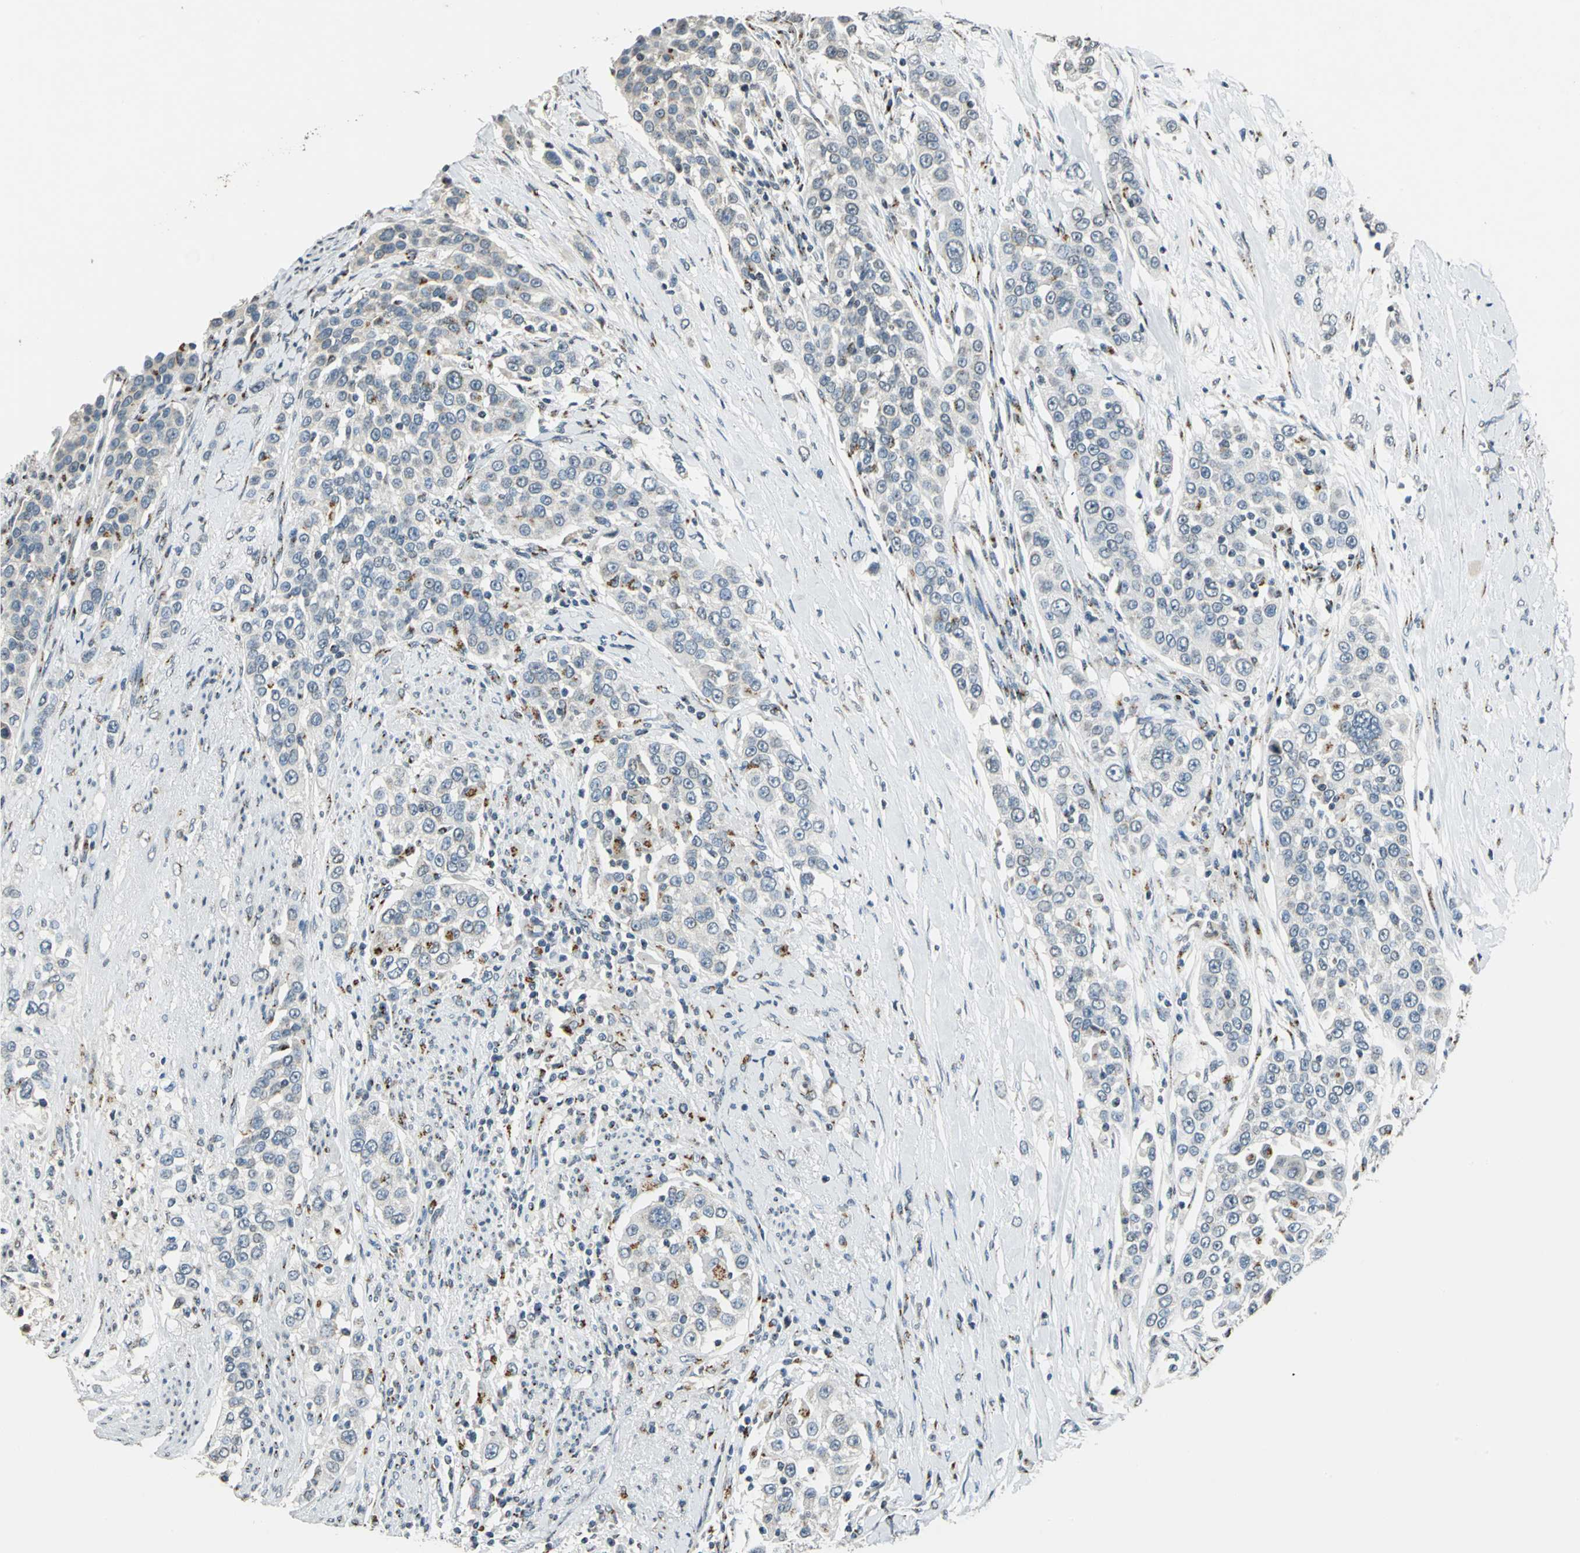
{"staining": {"intensity": "weak", "quantity": "<25%", "location": "cytoplasmic/membranous"}, "tissue": "urothelial cancer", "cell_type": "Tumor cells", "image_type": "cancer", "snomed": [{"axis": "morphology", "description": "Urothelial carcinoma, High grade"}, {"axis": "topography", "description": "Urinary bladder"}], "caption": "A histopathology image of urothelial carcinoma (high-grade) stained for a protein reveals no brown staining in tumor cells.", "gene": "TMEM115", "patient": {"sex": "female", "age": 80}}